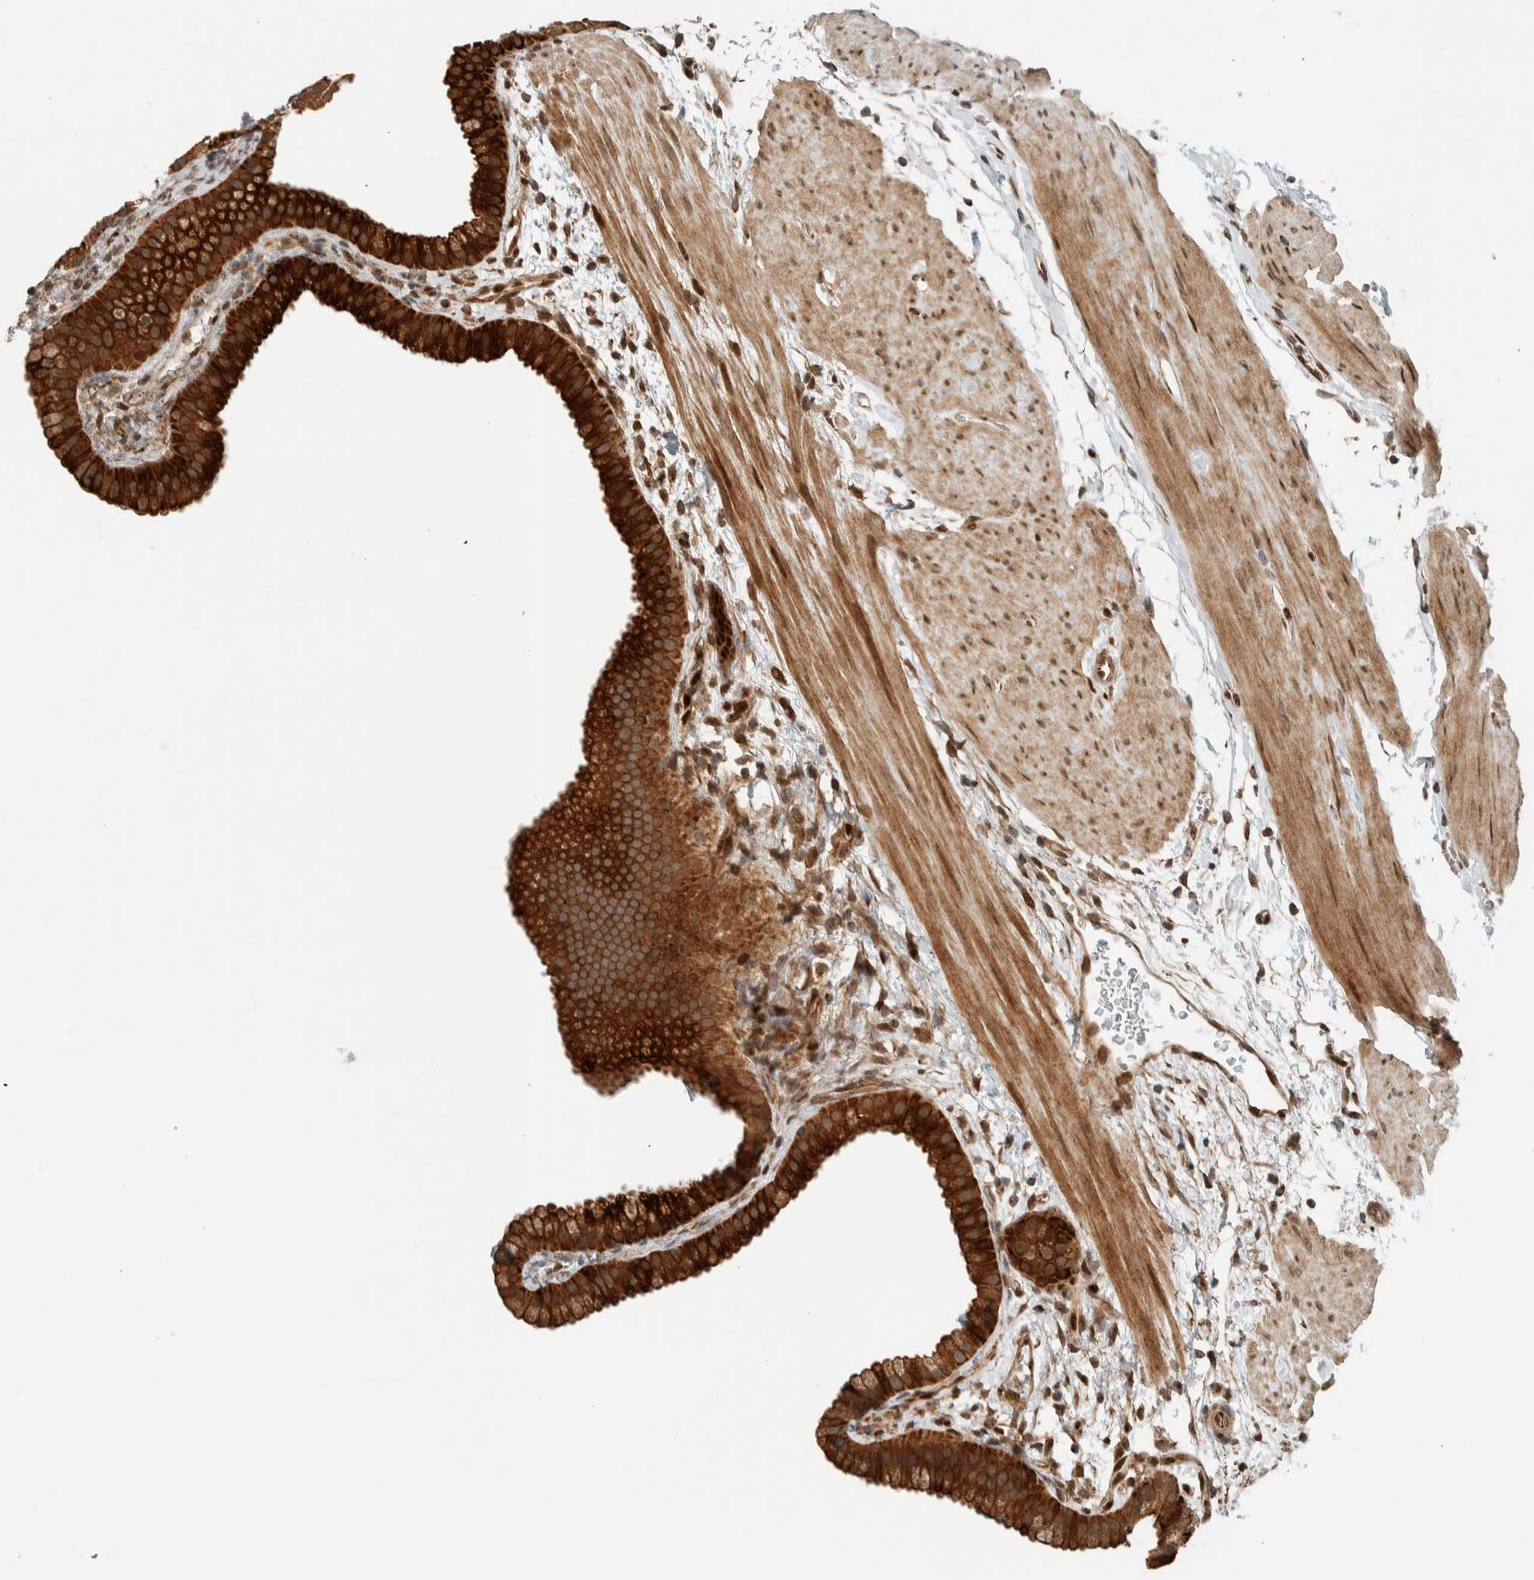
{"staining": {"intensity": "strong", "quantity": ">75%", "location": "cytoplasmic/membranous"}, "tissue": "gallbladder", "cell_type": "Glandular cells", "image_type": "normal", "snomed": [{"axis": "morphology", "description": "Normal tissue, NOS"}, {"axis": "topography", "description": "Gallbladder"}], "caption": "Protein staining by IHC exhibits strong cytoplasmic/membranous expression in about >75% of glandular cells in normal gallbladder.", "gene": "STXBP4", "patient": {"sex": "female", "age": 64}}